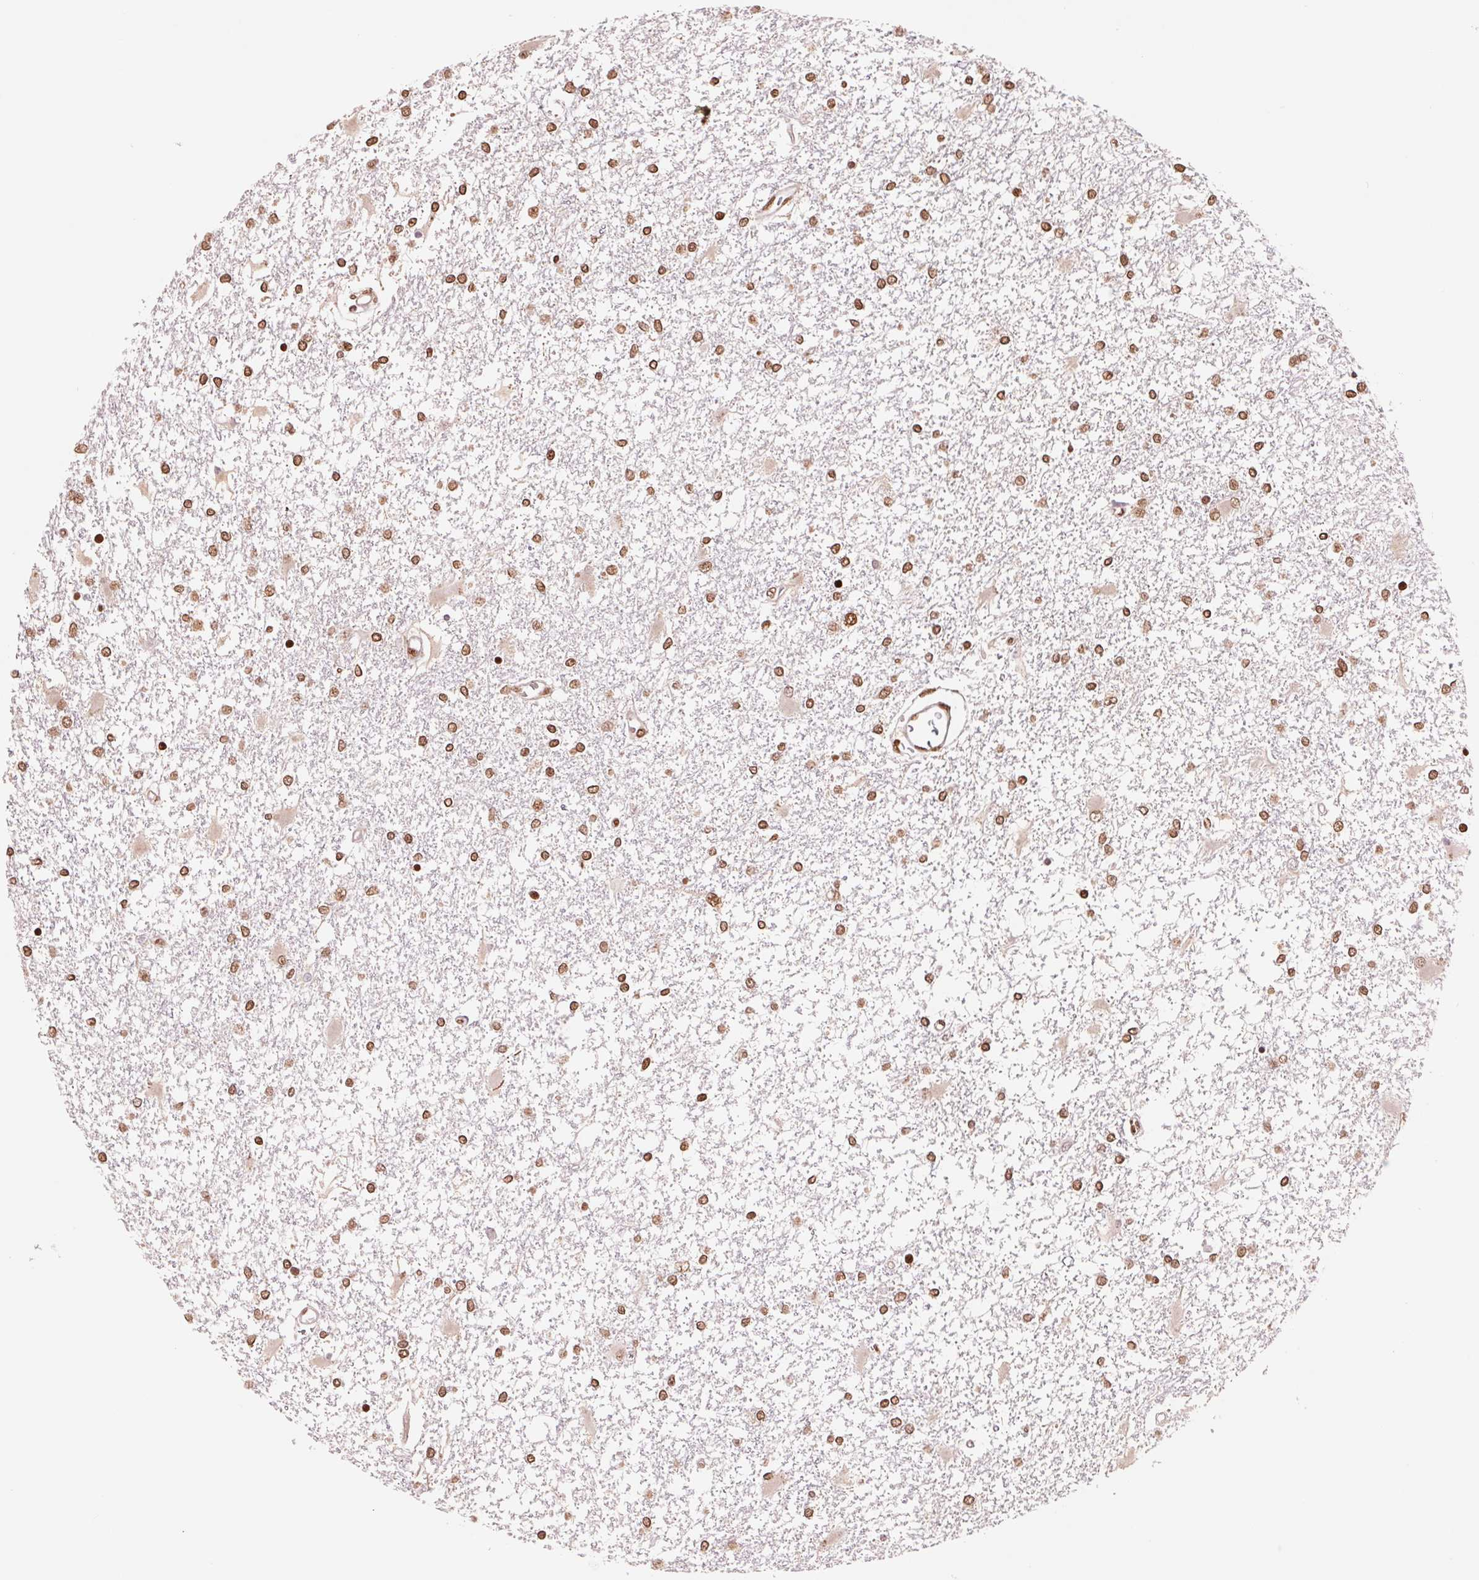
{"staining": {"intensity": "moderate", "quantity": ">75%", "location": "nuclear"}, "tissue": "glioma", "cell_type": "Tumor cells", "image_type": "cancer", "snomed": [{"axis": "morphology", "description": "Glioma, malignant, High grade"}, {"axis": "topography", "description": "Cerebral cortex"}], "caption": "Immunohistochemical staining of human high-grade glioma (malignant) exhibits medium levels of moderate nuclear positivity in about >75% of tumor cells.", "gene": "TTLL9", "patient": {"sex": "male", "age": 79}}